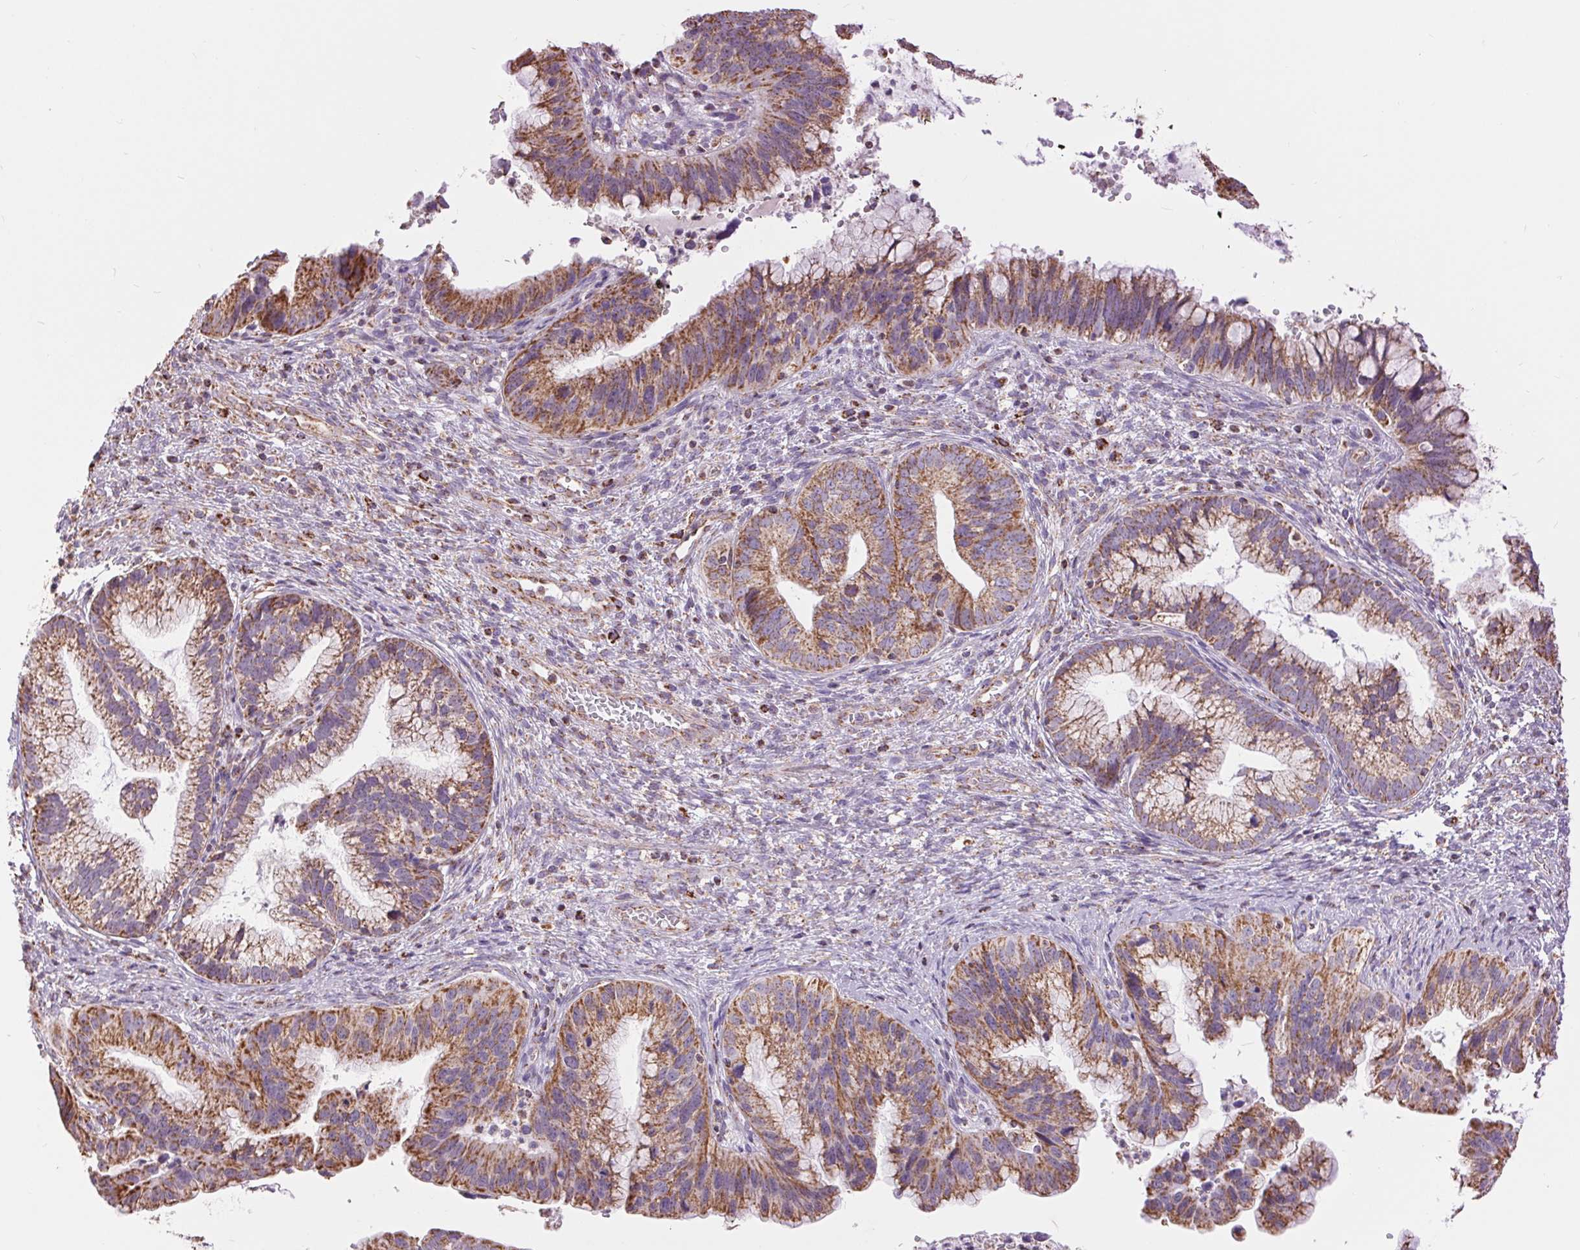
{"staining": {"intensity": "moderate", "quantity": ">75%", "location": "cytoplasmic/membranous"}, "tissue": "cervical cancer", "cell_type": "Tumor cells", "image_type": "cancer", "snomed": [{"axis": "morphology", "description": "Adenocarcinoma, NOS"}, {"axis": "topography", "description": "Cervix"}], "caption": "Cervical cancer tissue demonstrates moderate cytoplasmic/membranous positivity in about >75% of tumor cells The staining was performed using DAB (3,3'-diaminobenzidine), with brown indicating positive protein expression. Nuclei are stained blue with hematoxylin.", "gene": "ATP5PB", "patient": {"sex": "female", "age": 34}}